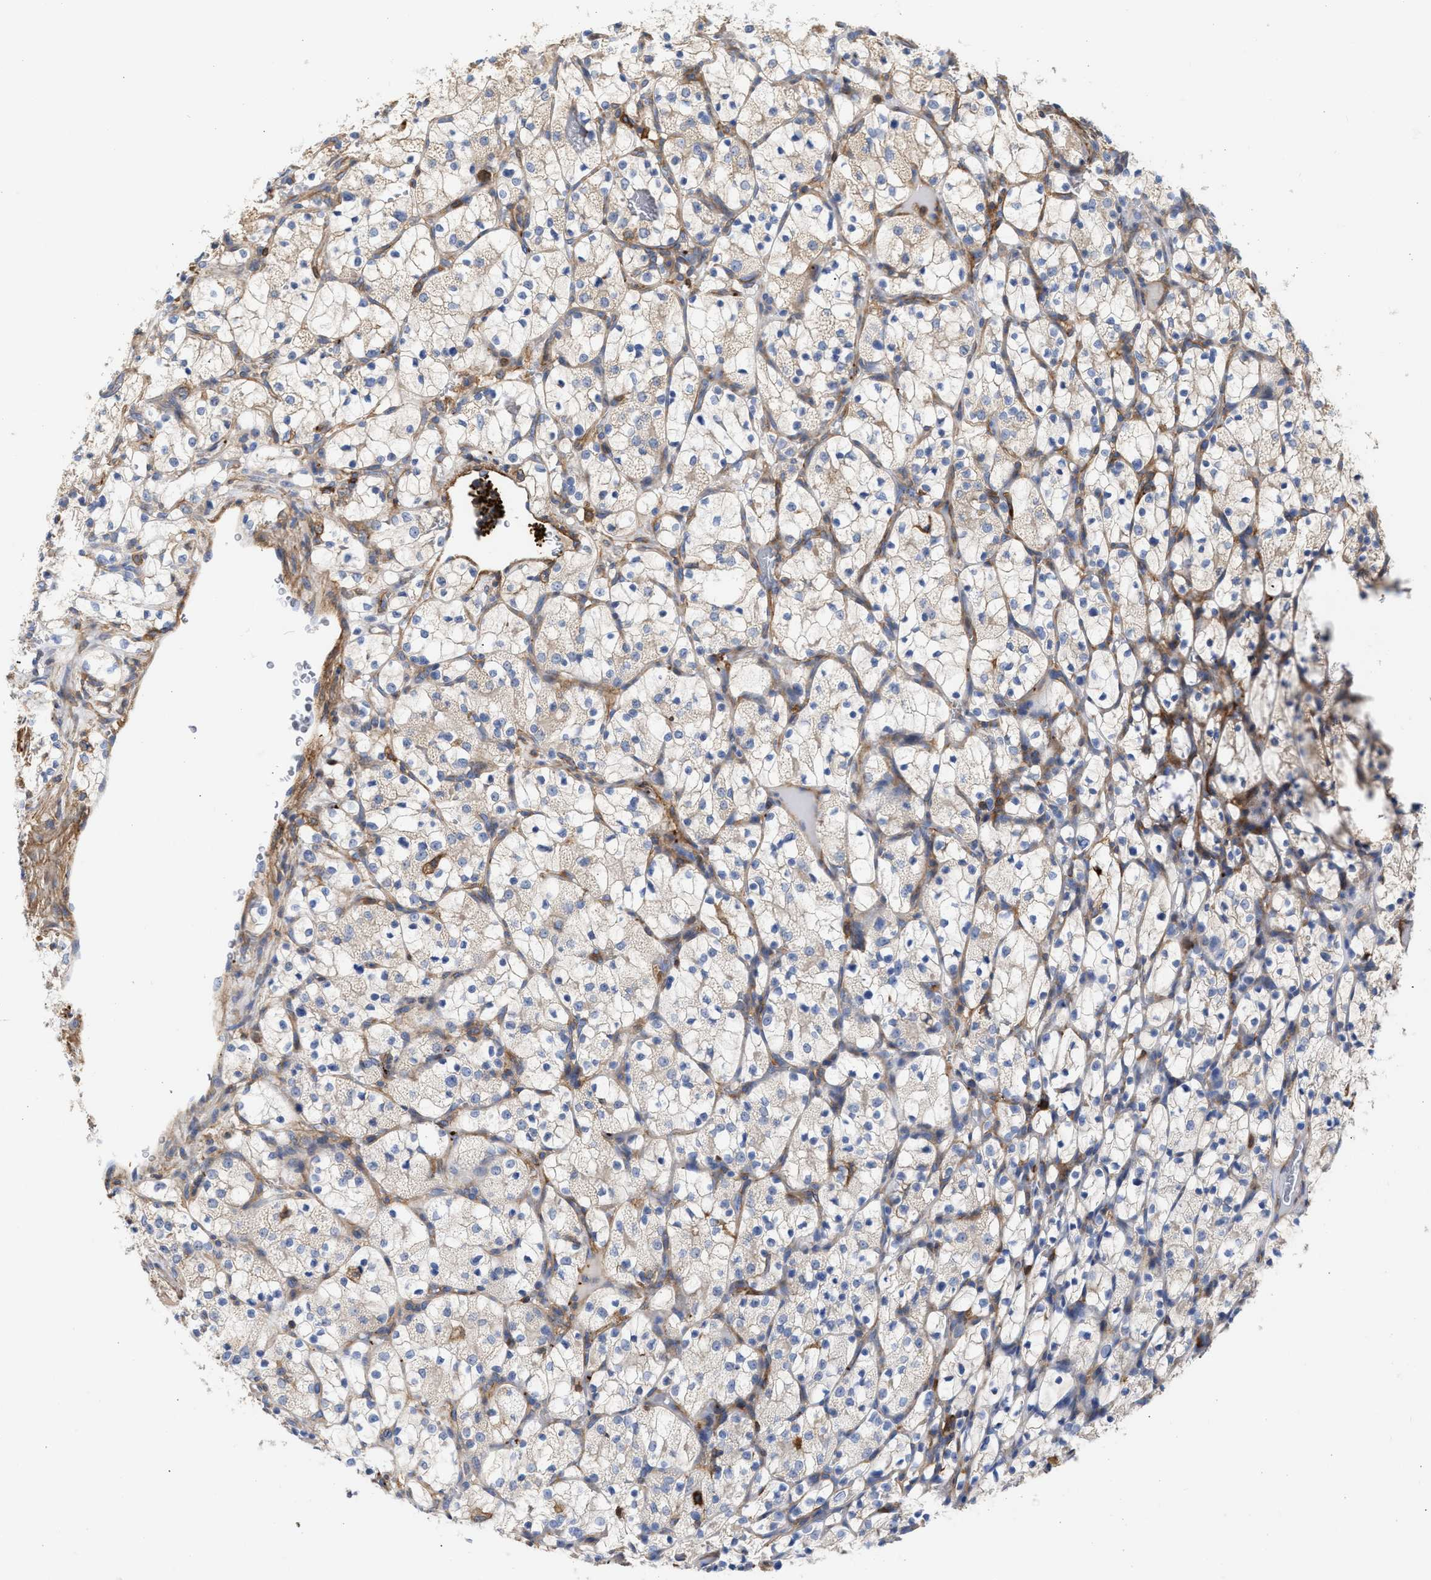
{"staining": {"intensity": "negative", "quantity": "none", "location": "none"}, "tissue": "renal cancer", "cell_type": "Tumor cells", "image_type": "cancer", "snomed": [{"axis": "morphology", "description": "Adenocarcinoma, NOS"}, {"axis": "topography", "description": "Kidney"}], "caption": "An immunohistochemistry micrograph of renal adenocarcinoma is shown. There is no staining in tumor cells of renal adenocarcinoma.", "gene": "HS3ST5", "patient": {"sex": "female", "age": 69}}